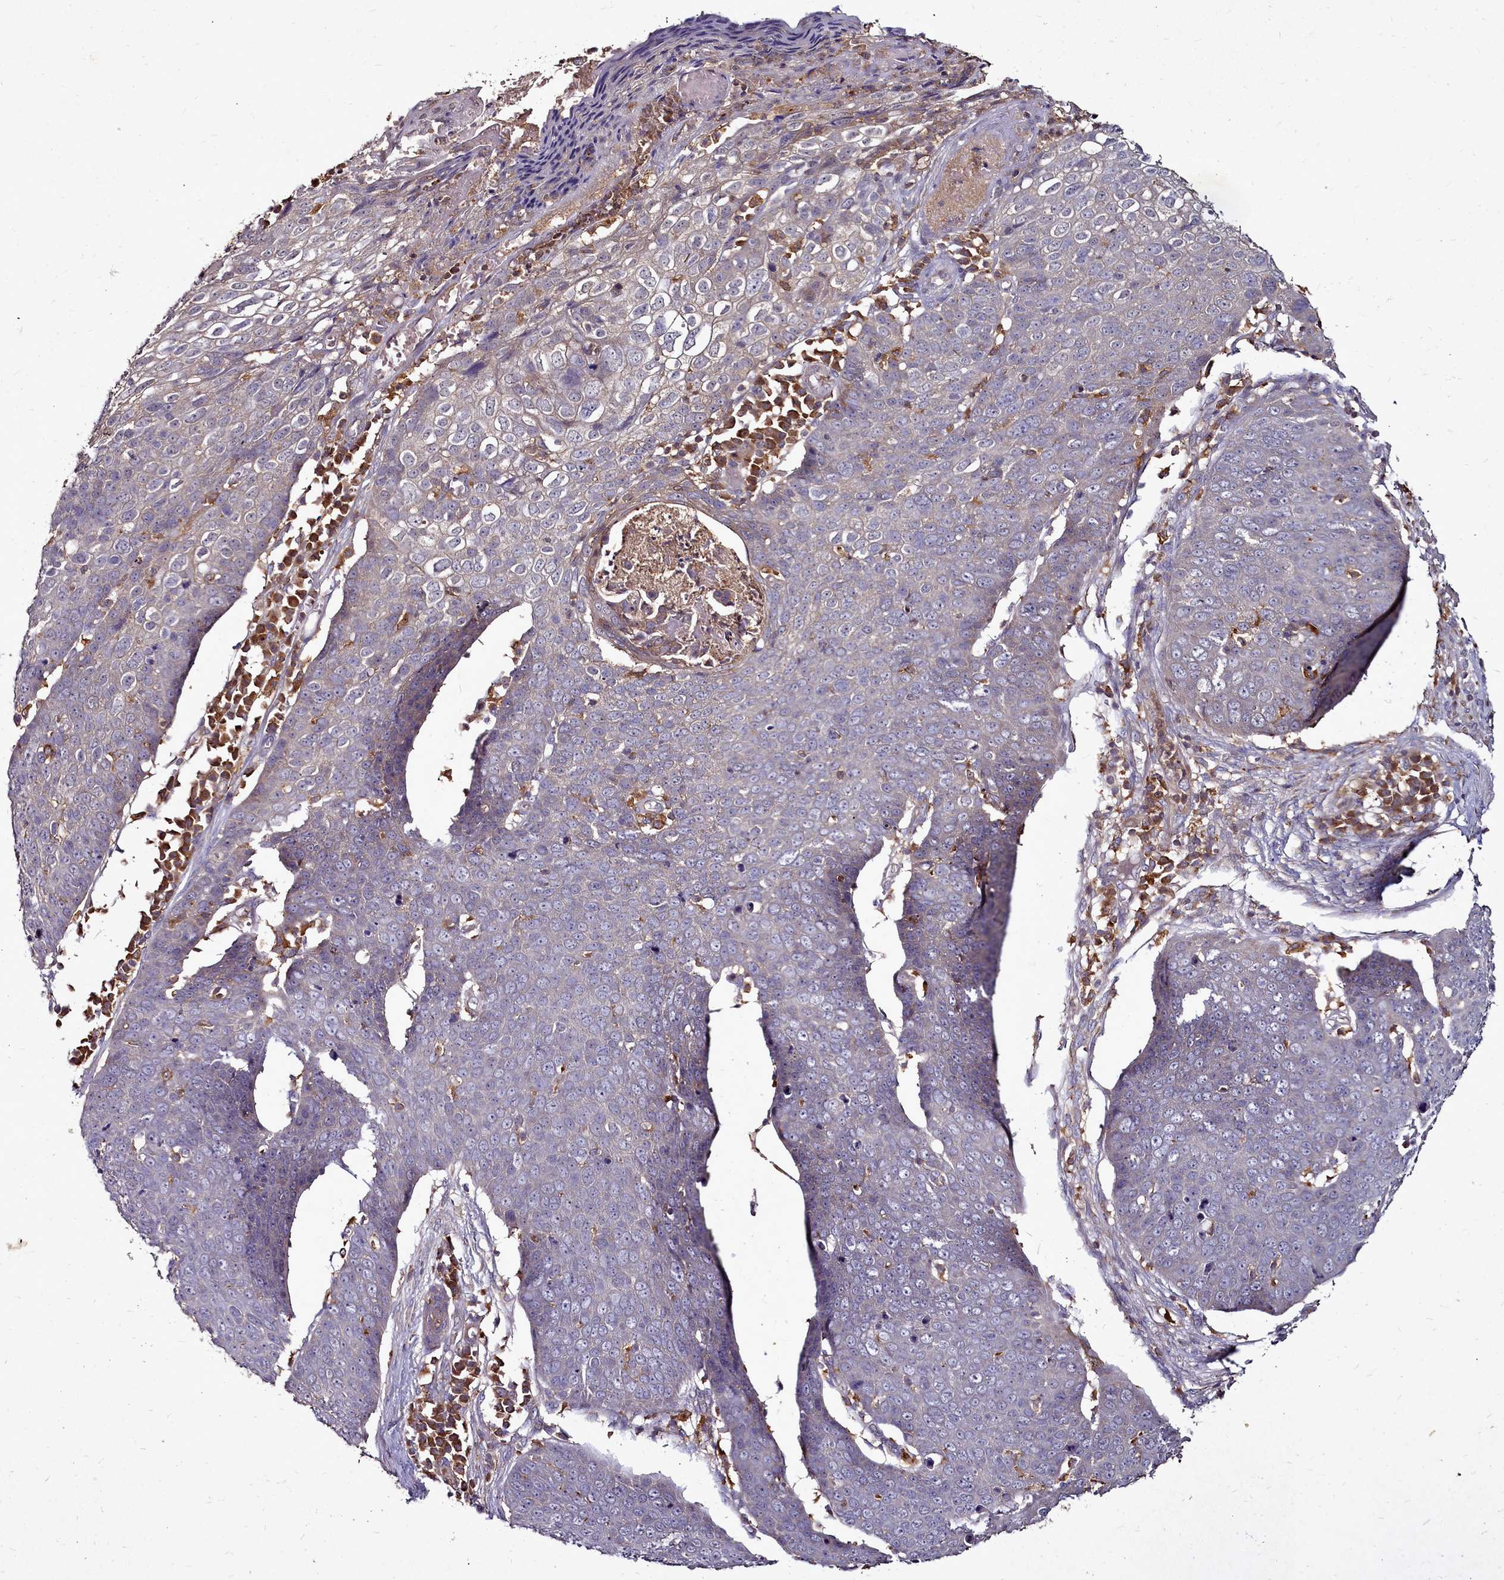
{"staining": {"intensity": "weak", "quantity": "<25%", "location": "cytoplasmic/membranous"}, "tissue": "skin cancer", "cell_type": "Tumor cells", "image_type": "cancer", "snomed": [{"axis": "morphology", "description": "Squamous cell carcinoma, NOS"}, {"axis": "topography", "description": "Skin"}], "caption": "This is an immunohistochemistry histopathology image of human squamous cell carcinoma (skin). There is no staining in tumor cells.", "gene": "NCKAP1L", "patient": {"sex": "male", "age": 71}}